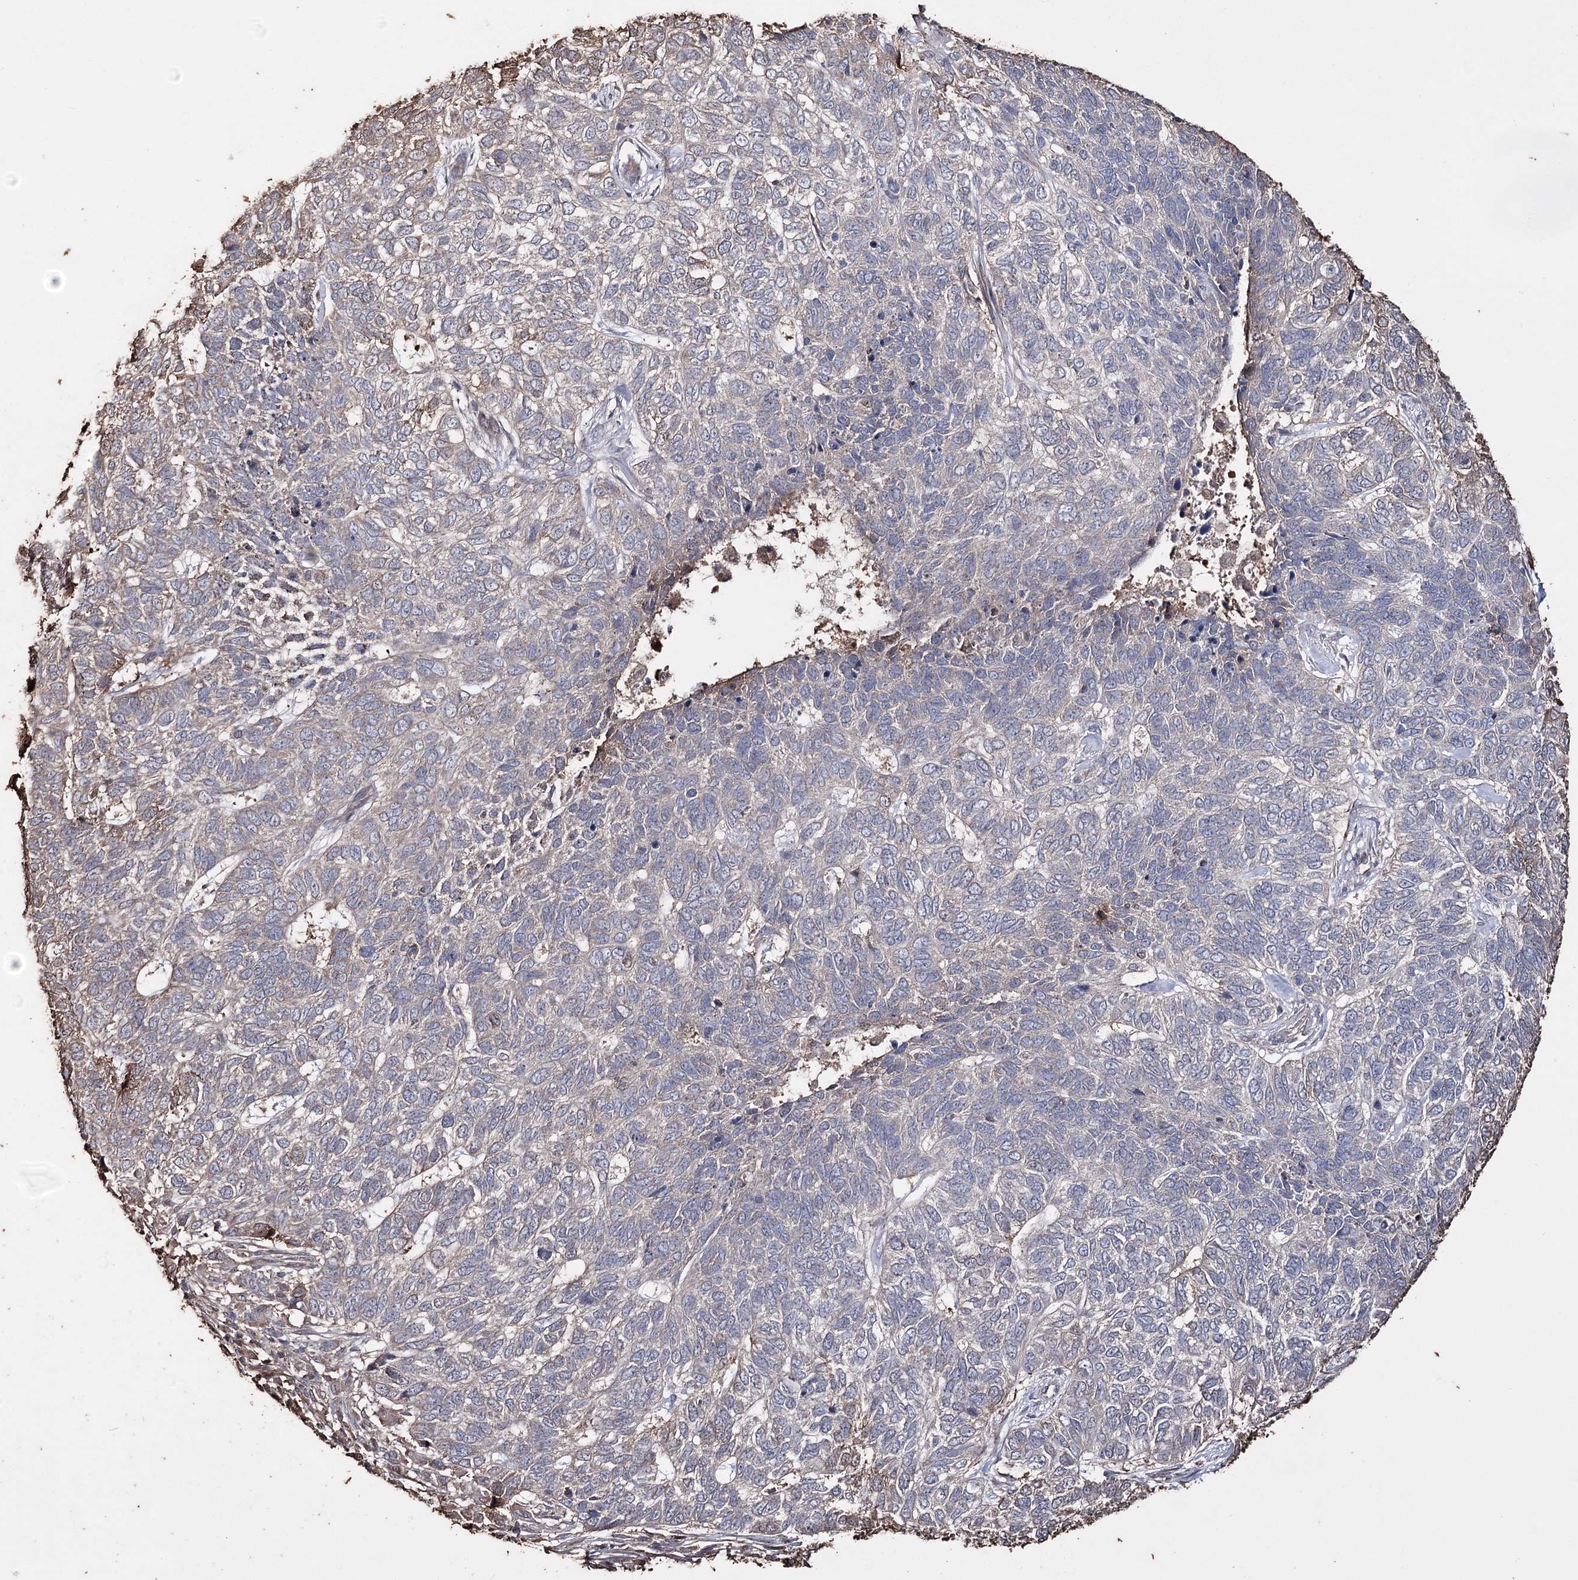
{"staining": {"intensity": "negative", "quantity": "none", "location": "none"}, "tissue": "skin cancer", "cell_type": "Tumor cells", "image_type": "cancer", "snomed": [{"axis": "morphology", "description": "Basal cell carcinoma"}, {"axis": "topography", "description": "Skin"}], "caption": "Skin basal cell carcinoma stained for a protein using immunohistochemistry demonstrates no expression tumor cells.", "gene": "ZNF662", "patient": {"sex": "female", "age": 65}}